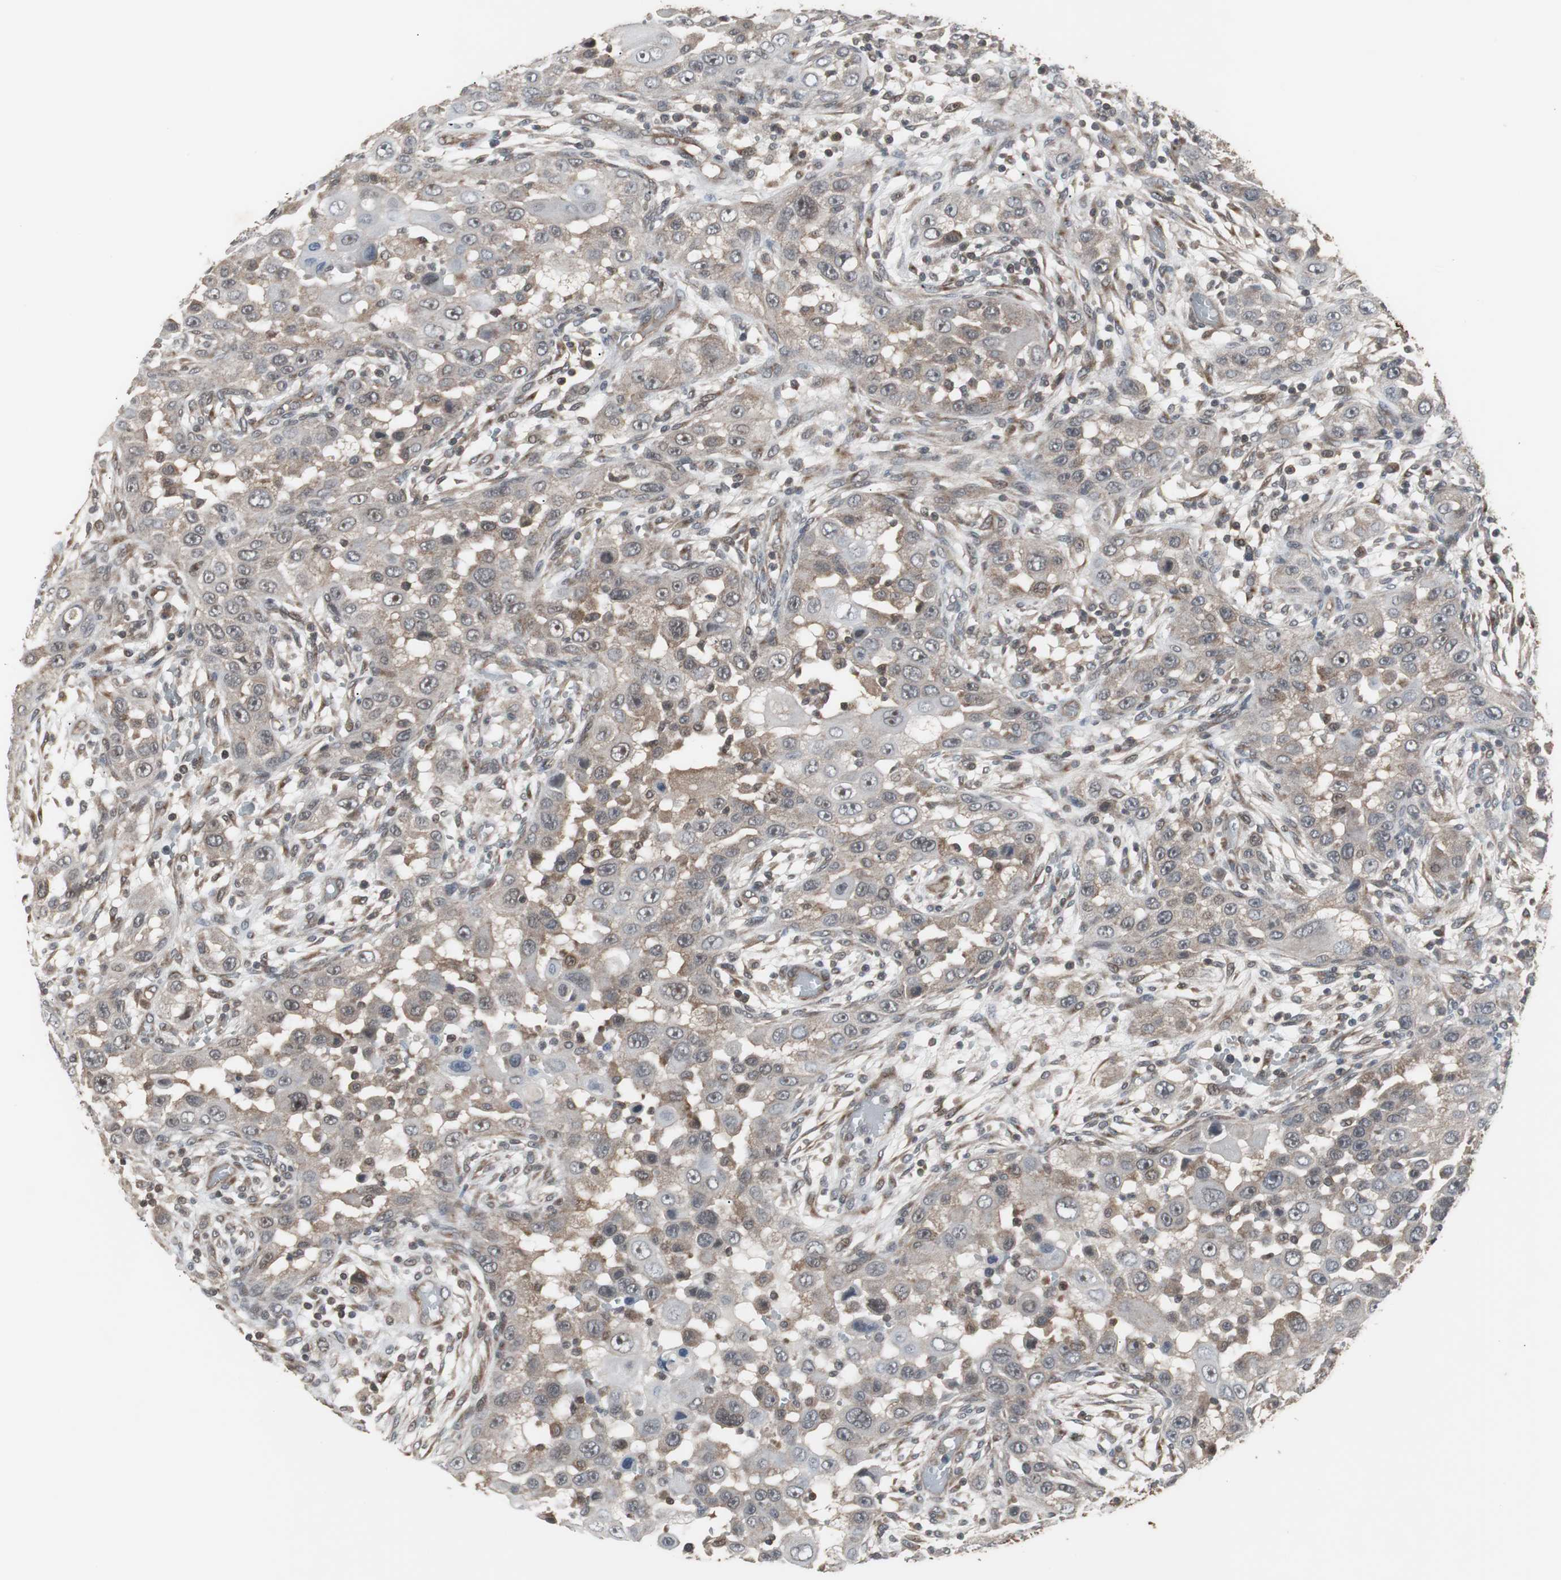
{"staining": {"intensity": "weak", "quantity": ">75%", "location": "cytoplasmic/membranous"}, "tissue": "head and neck cancer", "cell_type": "Tumor cells", "image_type": "cancer", "snomed": [{"axis": "morphology", "description": "Carcinoma, NOS"}, {"axis": "topography", "description": "Head-Neck"}], "caption": "Protein staining reveals weak cytoplasmic/membranous positivity in approximately >75% of tumor cells in head and neck cancer (carcinoma).", "gene": "ATP2B2", "patient": {"sex": "male", "age": 87}}